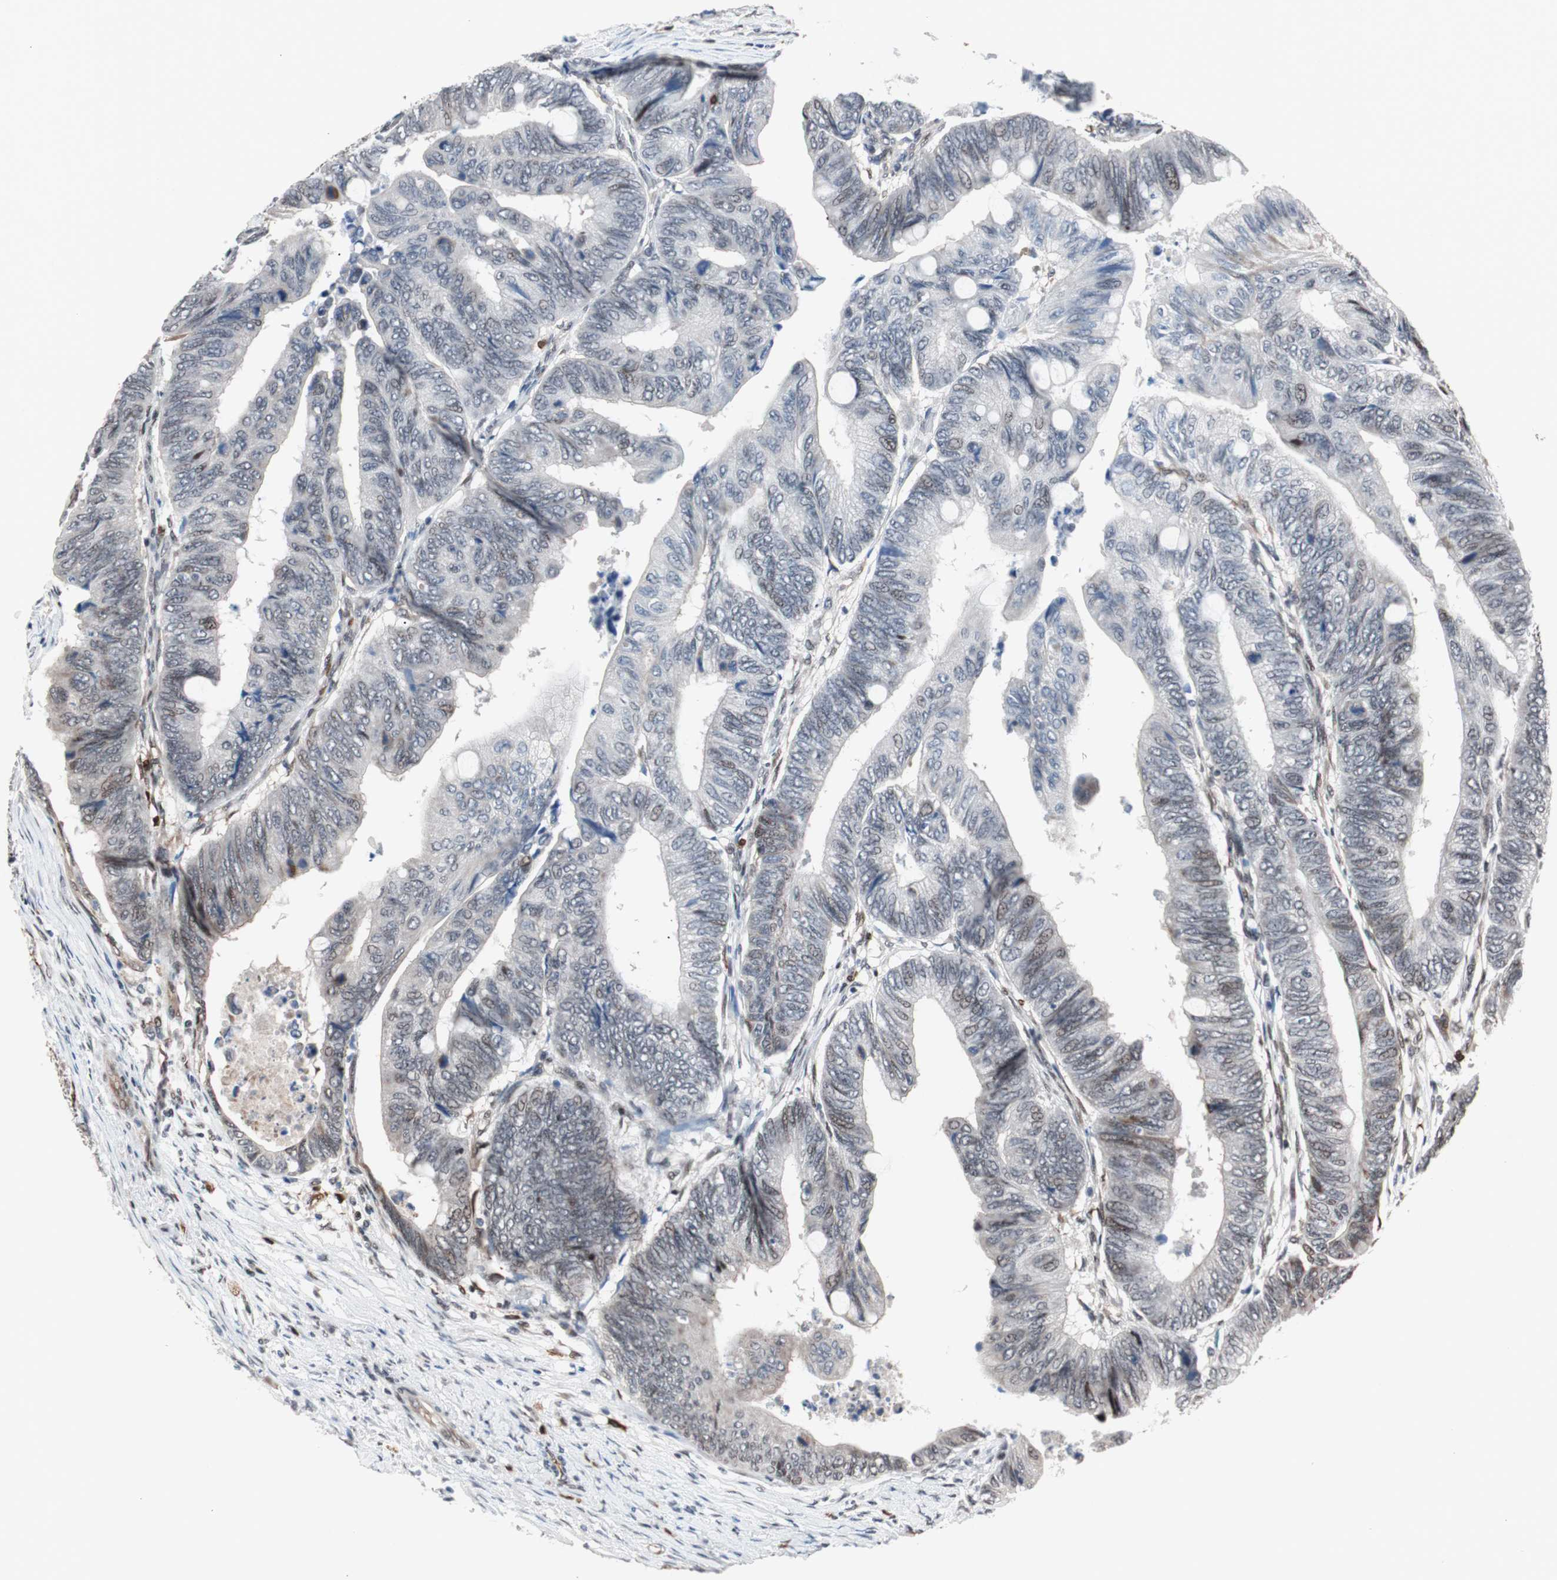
{"staining": {"intensity": "weak", "quantity": "25%-75%", "location": "nuclear"}, "tissue": "colorectal cancer", "cell_type": "Tumor cells", "image_type": "cancer", "snomed": [{"axis": "morphology", "description": "Normal tissue, NOS"}, {"axis": "morphology", "description": "Adenocarcinoma, NOS"}, {"axis": "topography", "description": "Rectum"}, {"axis": "topography", "description": "Peripheral nerve tissue"}], "caption": "The histopathology image demonstrates immunohistochemical staining of colorectal adenocarcinoma. There is weak nuclear staining is present in about 25%-75% of tumor cells.", "gene": "POGZ", "patient": {"sex": "male", "age": 92}}